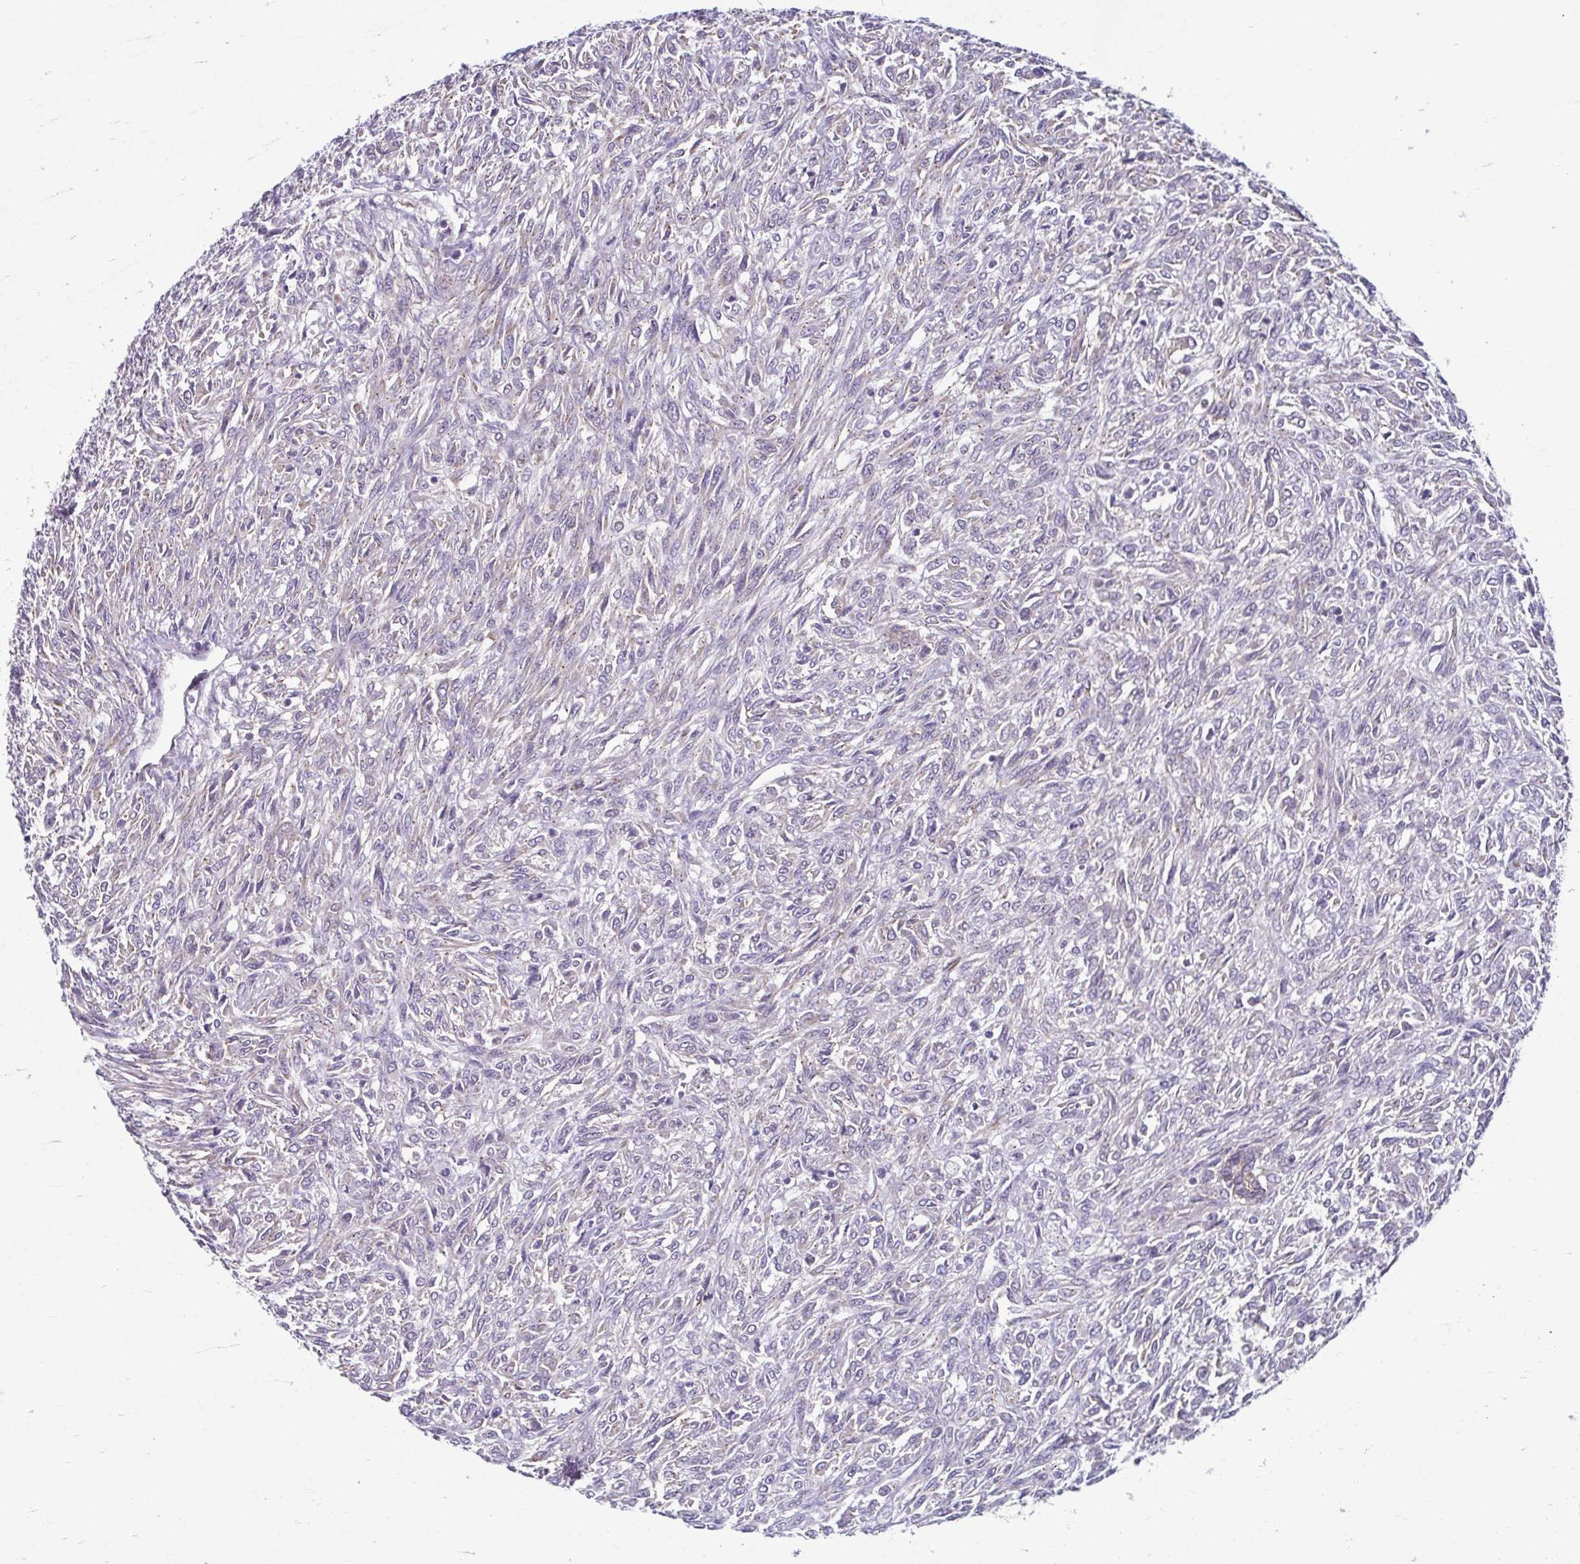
{"staining": {"intensity": "negative", "quantity": "none", "location": "none"}, "tissue": "renal cancer", "cell_type": "Tumor cells", "image_type": "cancer", "snomed": [{"axis": "morphology", "description": "Adenocarcinoma, NOS"}, {"axis": "topography", "description": "Kidney"}], "caption": "Human renal cancer (adenocarcinoma) stained for a protein using IHC shows no staining in tumor cells.", "gene": "TMEM108", "patient": {"sex": "male", "age": 58}}